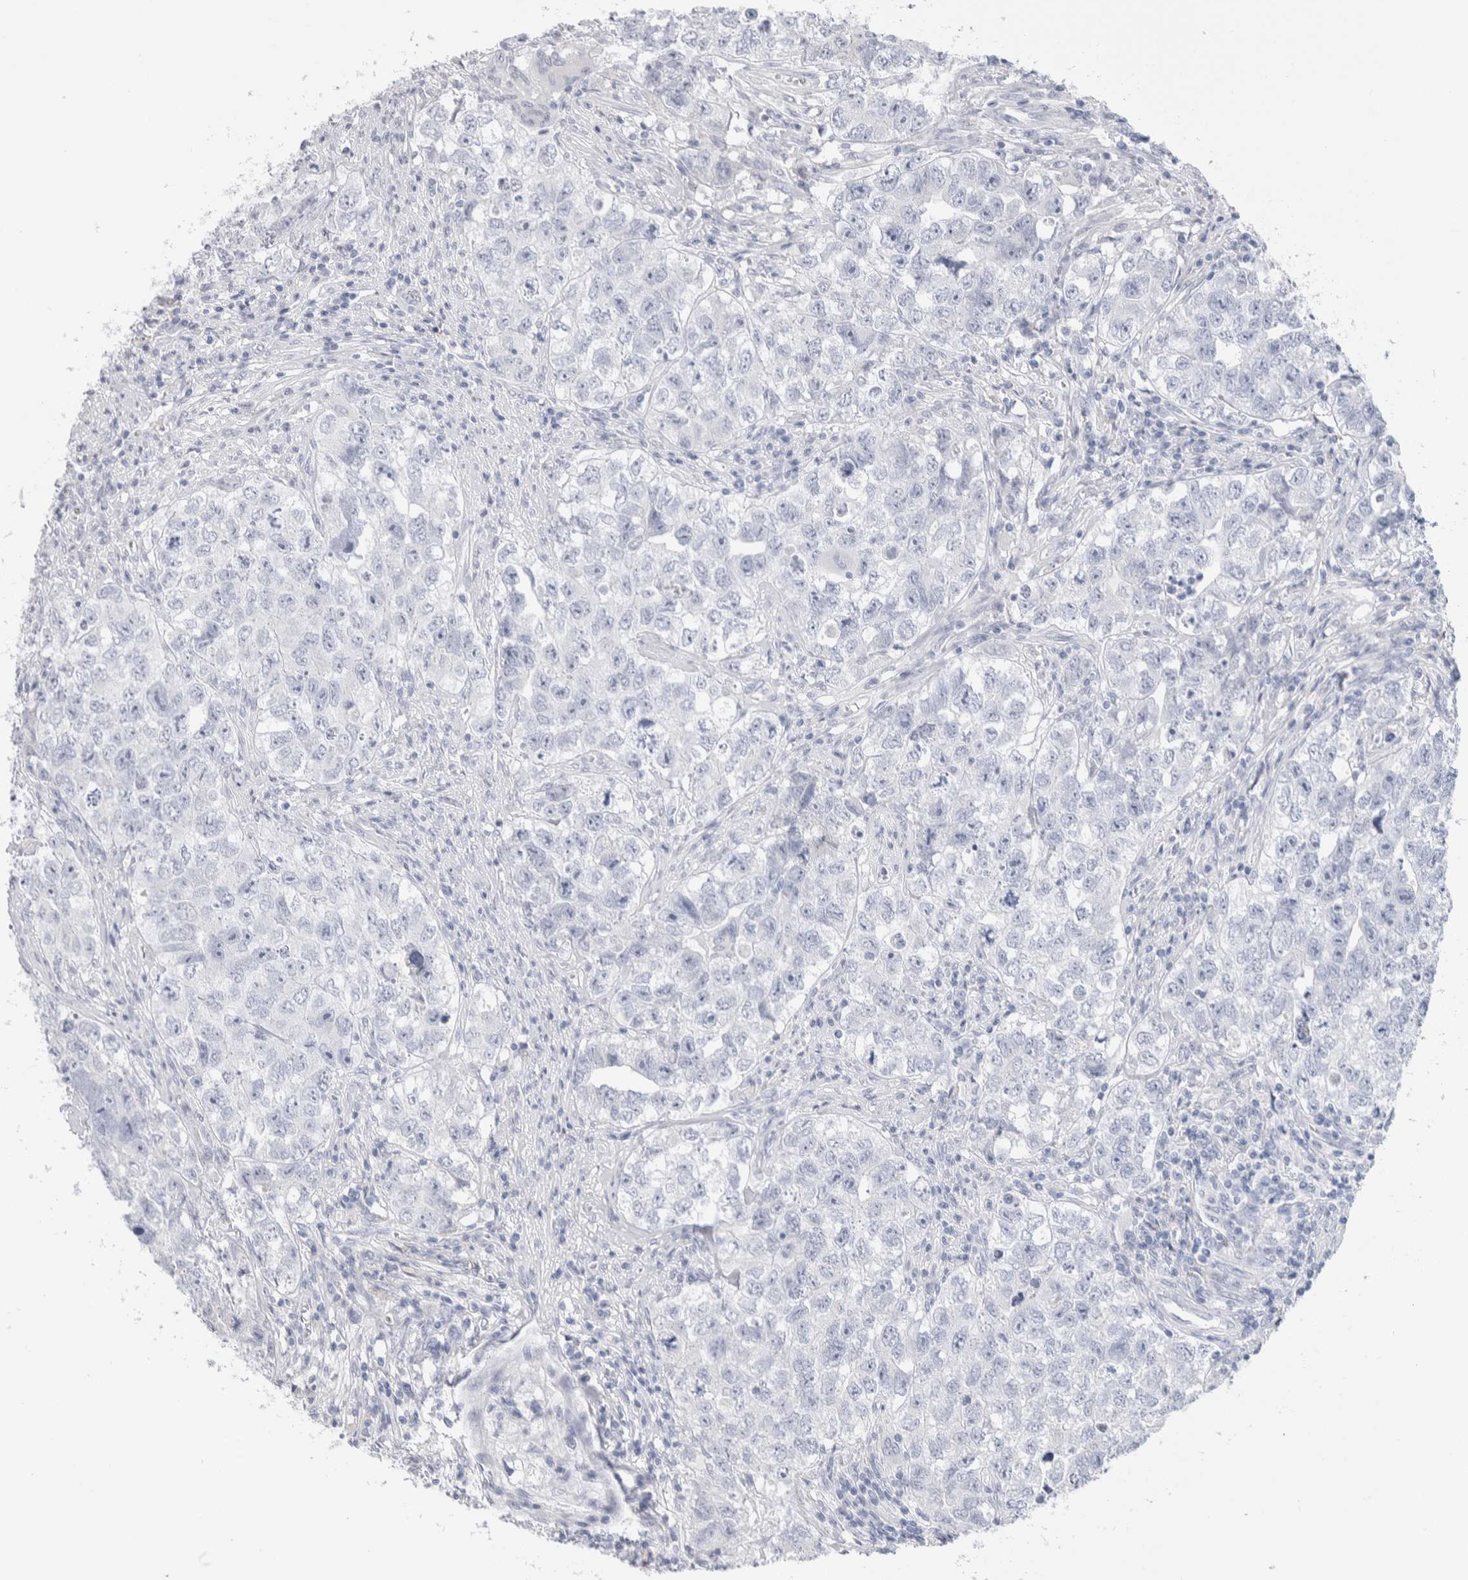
{"staining": {"intensity": "negative", "quantity": "none", "location": "none"}, "tissue": "testis cancer", "cell_type": "Tumor cells", "image_type": "cancer", "snomed": [{"axis": "morphology", "description": "Seminoma, NOS"}, {"axis": "morphology", "description": "Carcinoma, Embryonal, NOS"}, {"axis": "topography", "description": "Testis"}], "caption": "A micrograph of testis cancer (embryonal carcinoma) stained for a protein shows no brown staining in tumor cells.", "gene": "GDA", "patient": {"sex": "male", "age": 43}}